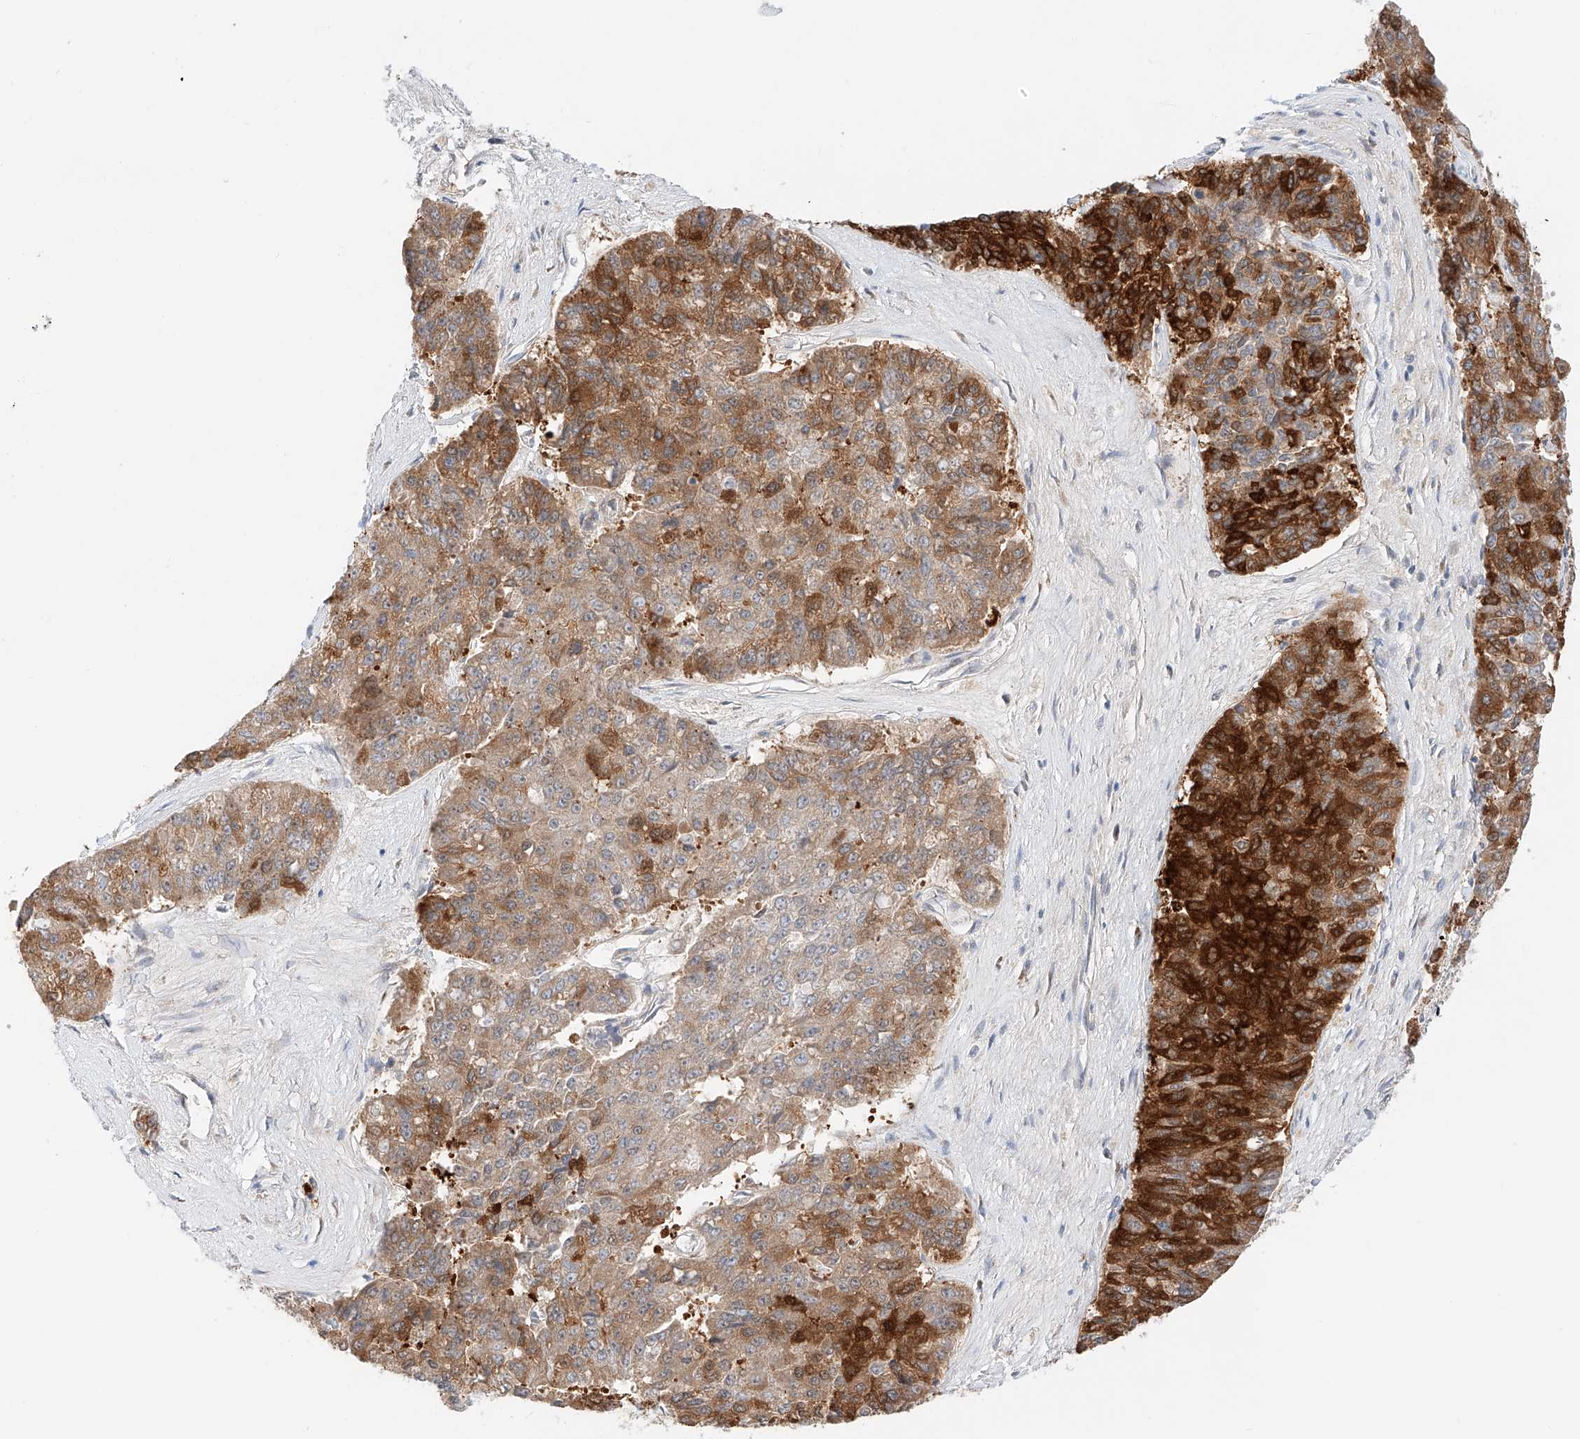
{"staining": {"intensity": "strong", "quantity": ">75%", "location": "cytoplasmic/membranous"}, "tissue": "pancreatic cancer", "cell_type": "Tumor cells", "image_type": "cancer", "snomed": [{"axis": "morphology", "description": "Adenocarcinoma, NOS"}, {"axis": "topography", "description": "Pancreas"}], "caption": "Immunohistochemistry (IHC) micrograph of pancreatic cancer (adenocarcinoma) stained for a protein (brown), which demonstrates high levels of strong cytoplasmic/membranous expression in approximately >75% of tumor cells.", "gene": "CARMIL1", "patient": {"sex": "male", "age": 50}}